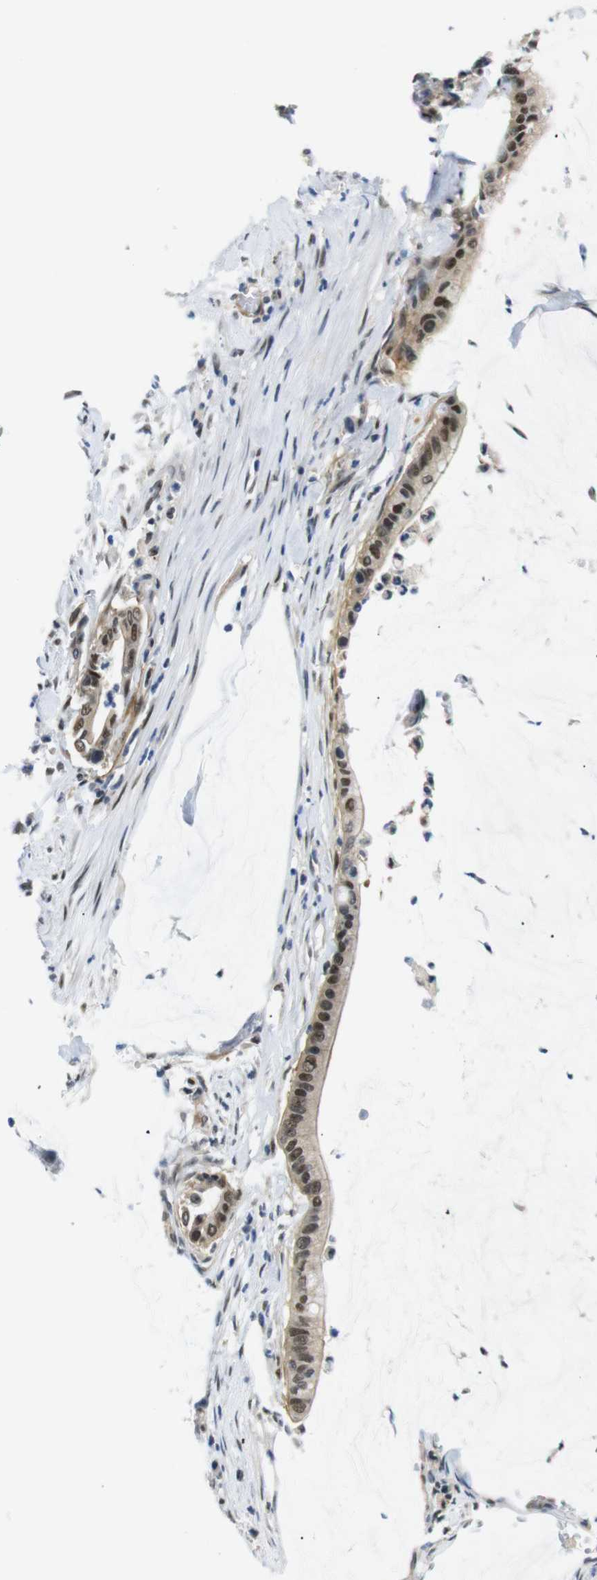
{"staining": {"intensity": "moderate", "quantity": ">75%", "location": "cytoplasmic/membranous,nuclear"}, "tissue": "pancreatic cancer", "cell_type": "Tumor cells", "image_type": "cancer", "snomed": [{"axis": "morphology", "description": "Adenocarcinoma, NOS"}, {"axis": "topography", "description": "Pancreas"}], "caption": "Tumor cells display medium levels of moderate cytoplasmic/membranous and nuclear staining in about >75% of cells in pancreatic cancer.", "gene": "PARN", "patient": {"sex": "male", "age": 41}}